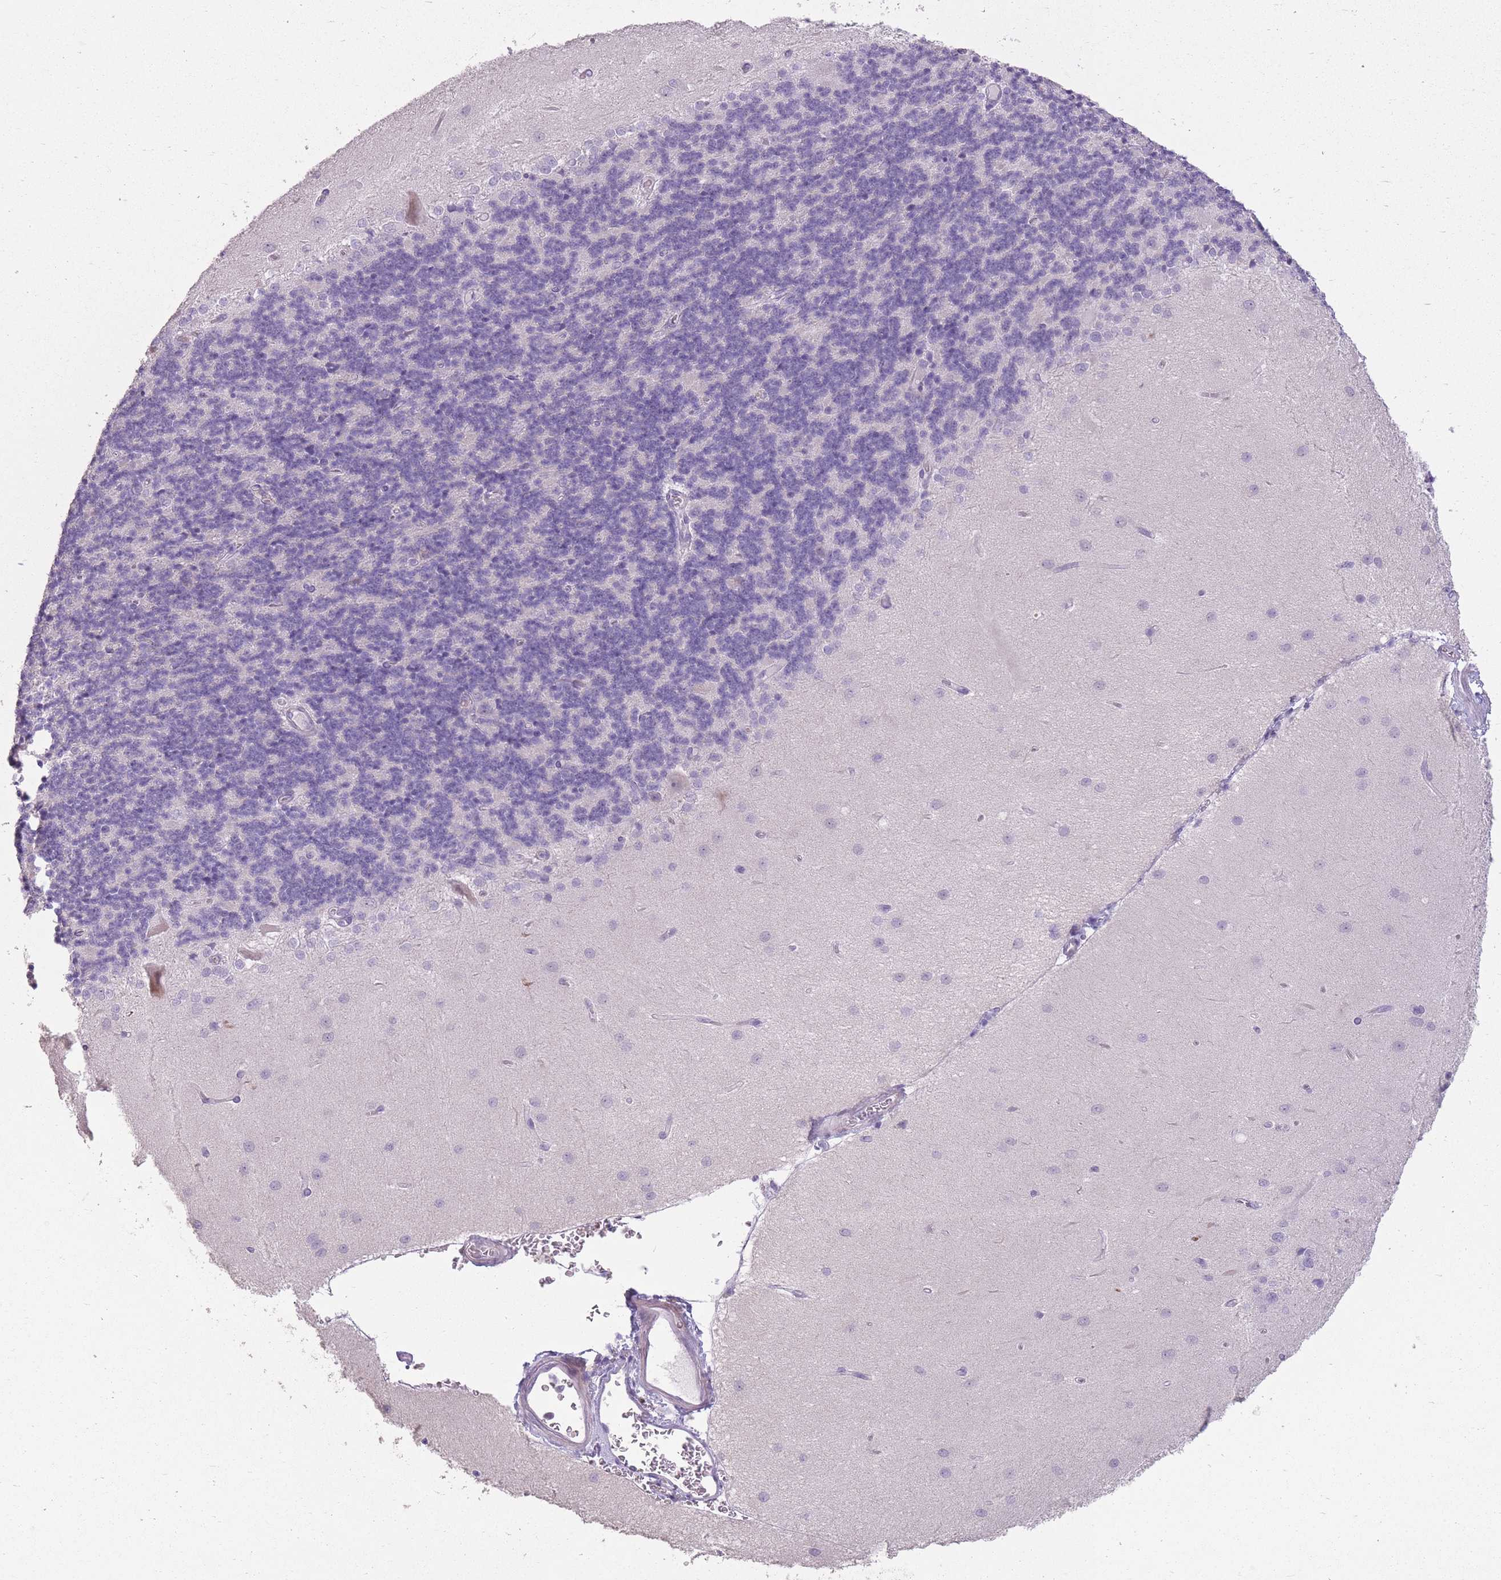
{"staining": {"intensity": "negative", "quantity": "none", "location": "none"}, "tissue": "cerebellum", "cell_type": "Cells in granular layer", "image_type": "normal", "snomed": [{"axis": "morphology", "description": "Normal tissue, NOS"}, {"axis": "topography", "description": "Cerebellum"}], "caption": "A high-resolution photomicrograph shows IHC staining of unremarkable cerebellum, which demonstrates no significant staining in cells in granular layer. Nuclei are stained in blue.", "gene": "ZBTB24", "patient": {"sex": "female", "age": 29}}